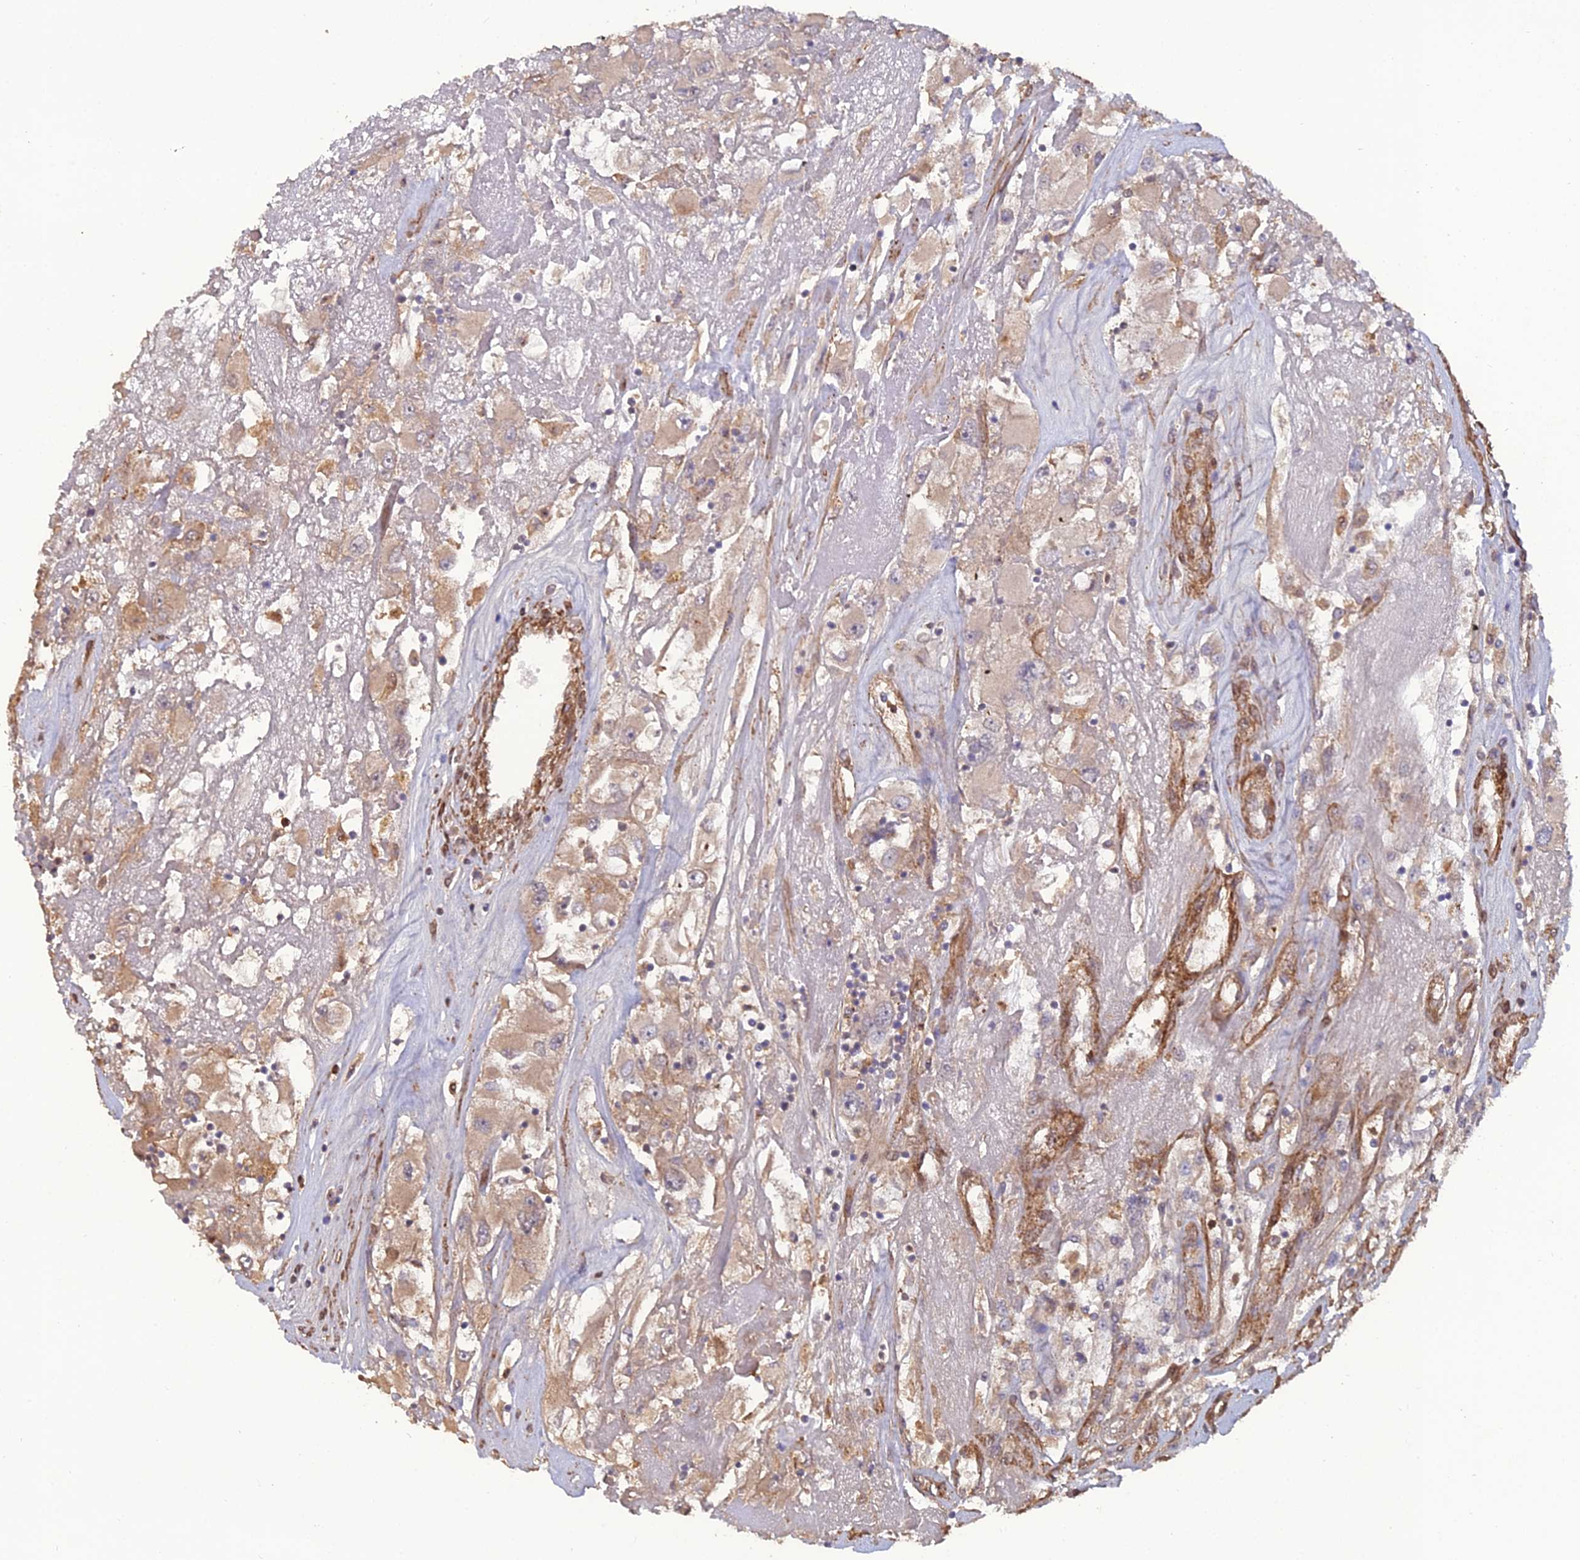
{"staining": {"intensity": "weak", "quantity": "<25%", "location": "cytoplasmic/membranous"}, "tissue": "renal cancer", "cell_type": "Tumor cells", "image_type": "cancer", "snomed": [{"axis": "morphology", "description": "Adenocarcinoma, NOS"}, {"axis": "topography", "description": "Kidney"}], "caption": "IHC image of neoplastic tissue: renal cancer stained with DAB demonstrates no significant protein positivity in tumor cells. Brightfield microscopy of IHC stained with DAB (brown) and hematoxylin (blue), captured at high magnification.", "gene": "ATP6V0A2", "patient": {"sex": "female", "age": 52}}